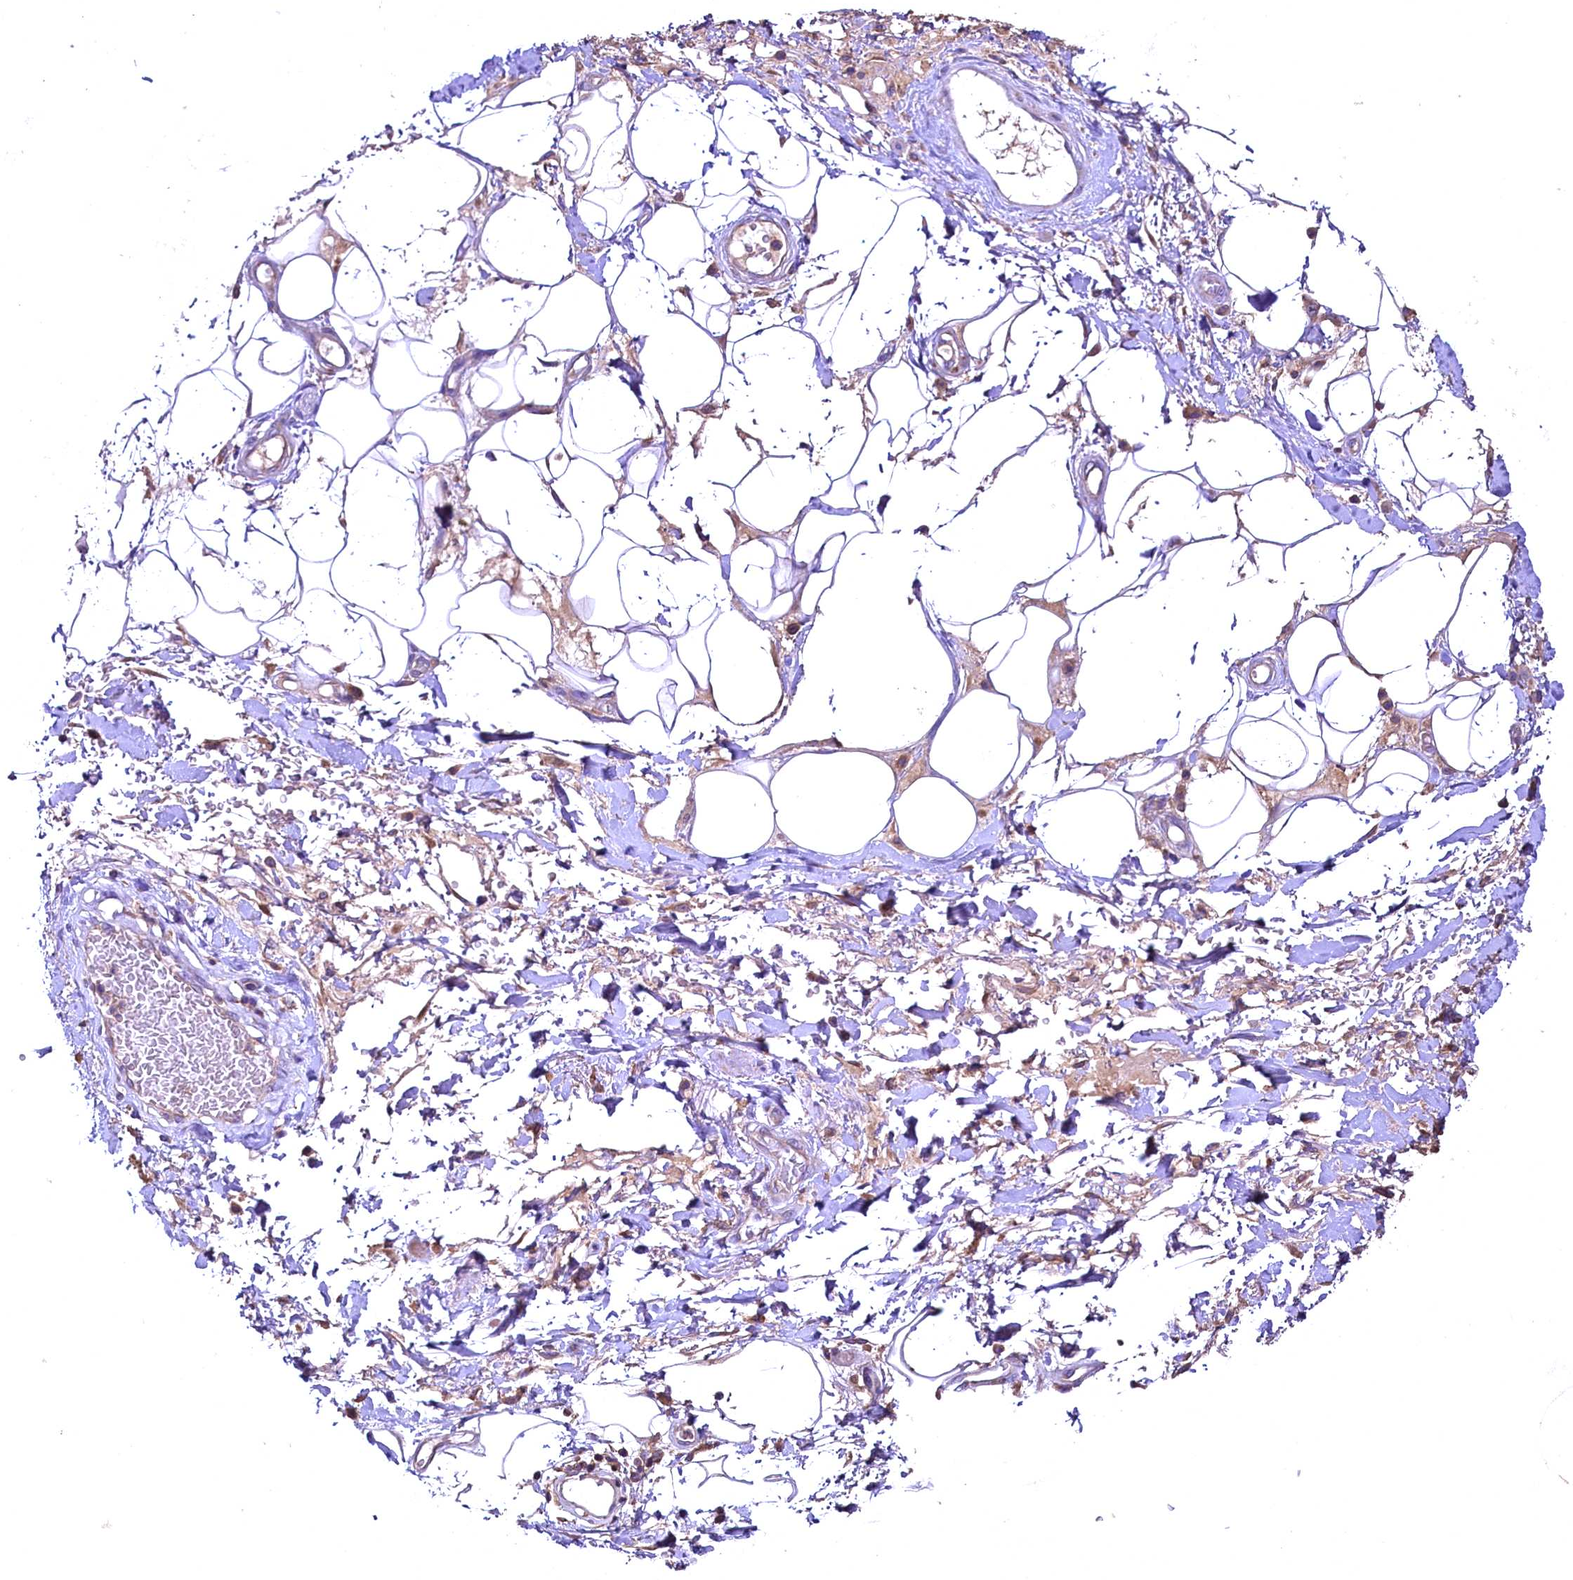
{"staining": {"intensity": "negative", "quantity": "none", "location": "none"}, "tissue": "adipose tissue", "cell_type": "Adipocytes", "image_type": "normal", "snomed": [{"axis": "morphology", "description": "Normal tissue, NOS"}, {"axis": "morphology", "description": "Adenocarcinoma, NOS"}, {"axis": "topography", "description": "Rectum"}, {"axis": "topography", "description": "Vagina"}, {"axis": "topography", "description": "Peripheral nerve tissue"}], "caption": "Adipocytes are negative for protein expression in normal human adipose tissue. Brightfield microscopy of immunohistochemistry (IHC) stained with DAB (brown) and hematoxylin (blue), captured at high magnification.", "gene": "ENKD1", "patient": {"sex": "female", "age": 71}}